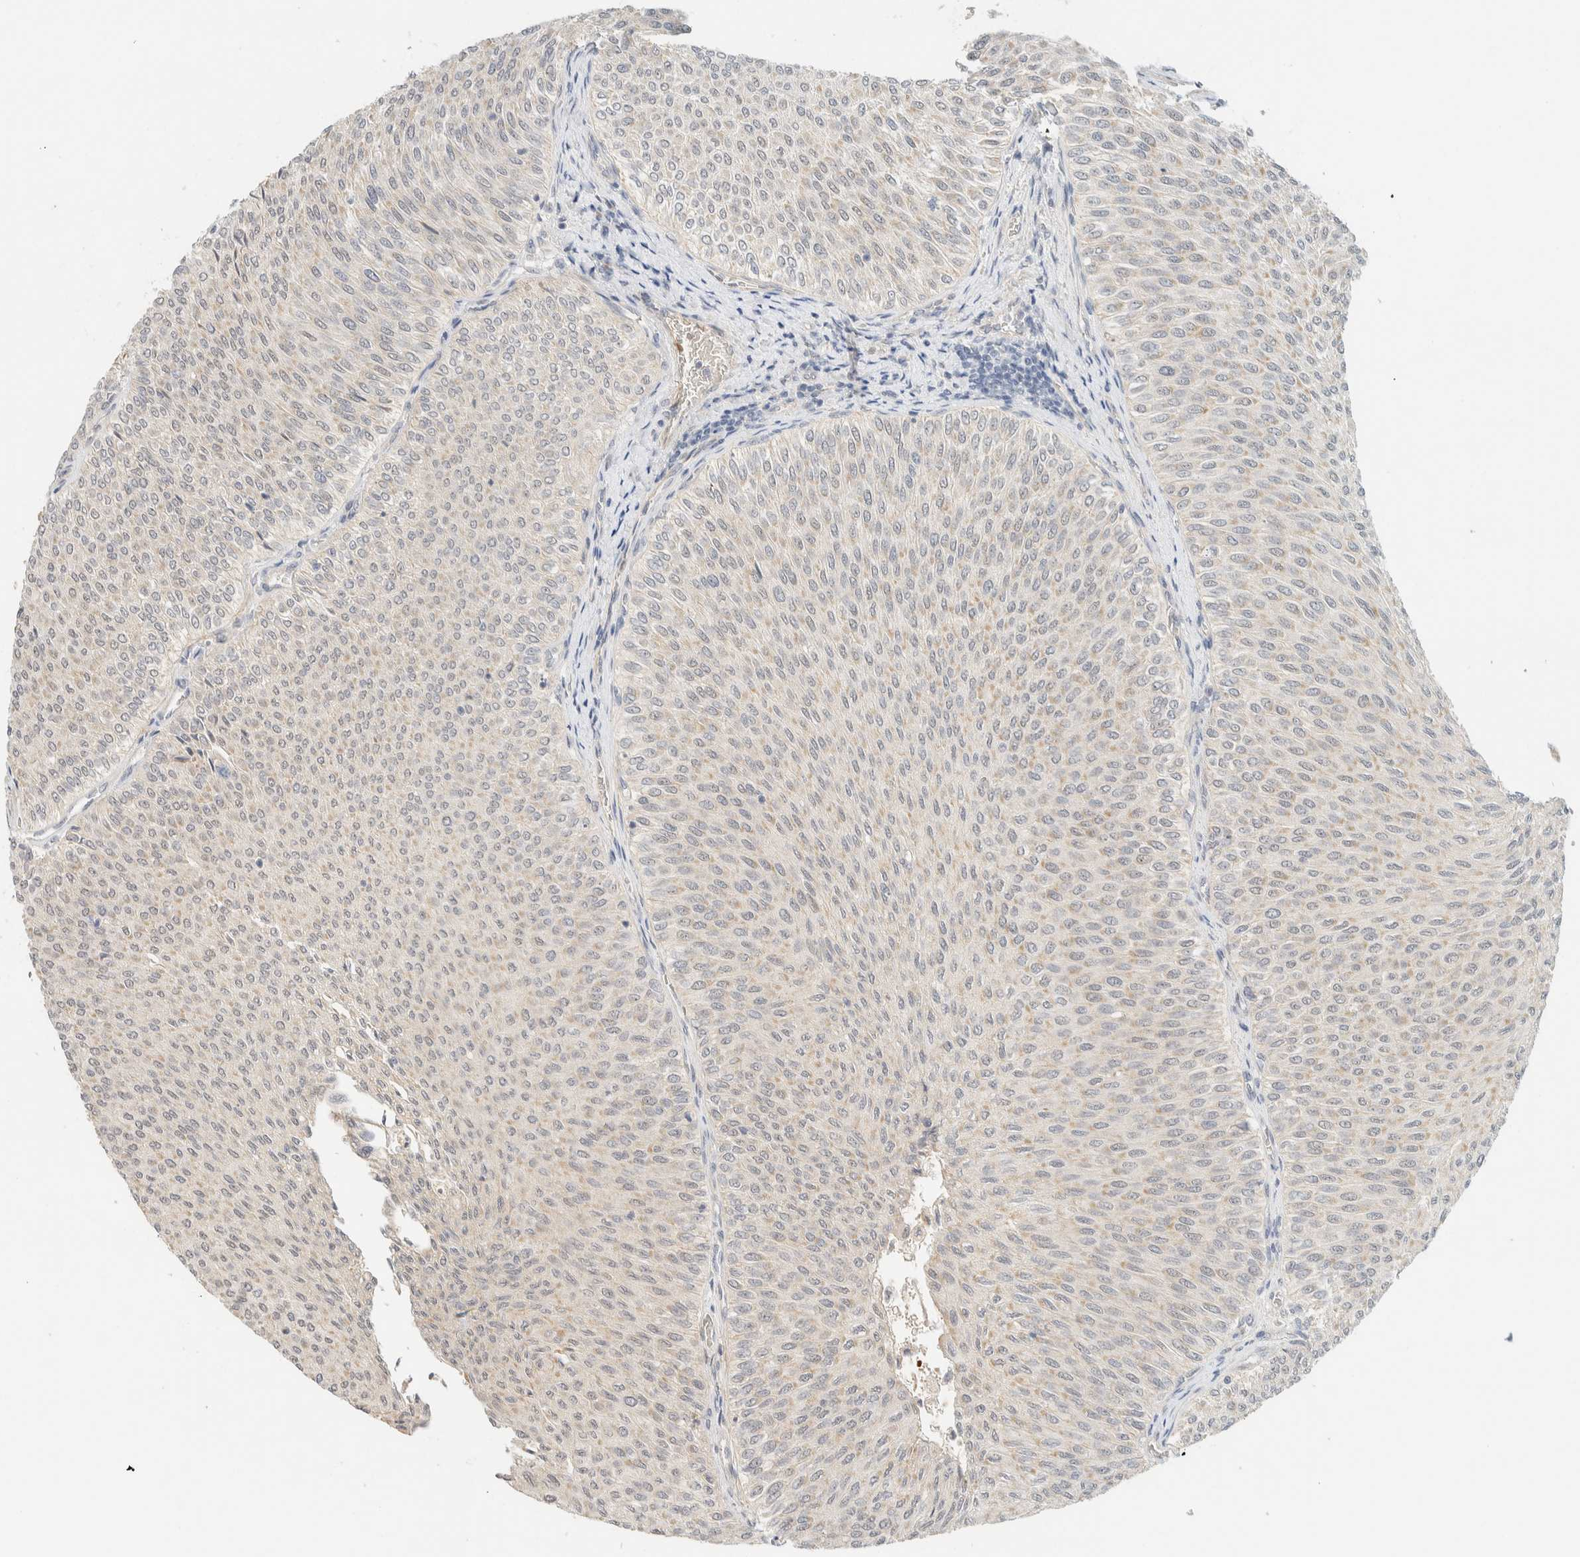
{"staining": {"intensity": "weak", "quantity": "25%-75%", "location": "cytoplasmic/membranous"}, "tissue": "urothelial cancer", "cell_type": "Tumor cells", "image_type": "cancer", "snomed": [{"axis": "morphology", "description": "Urothelial carcinoma, Low grade"}, {"axis": "topography", "description": "Urinary bladder"}], "caption": "Tumor cells reveal low levels of weak cytoplasmic/membranous staining in about 25%-75% of cells in urothelial cancer.", "gene": "TNK1", "patient": {"sex": "male", "age": 78}}